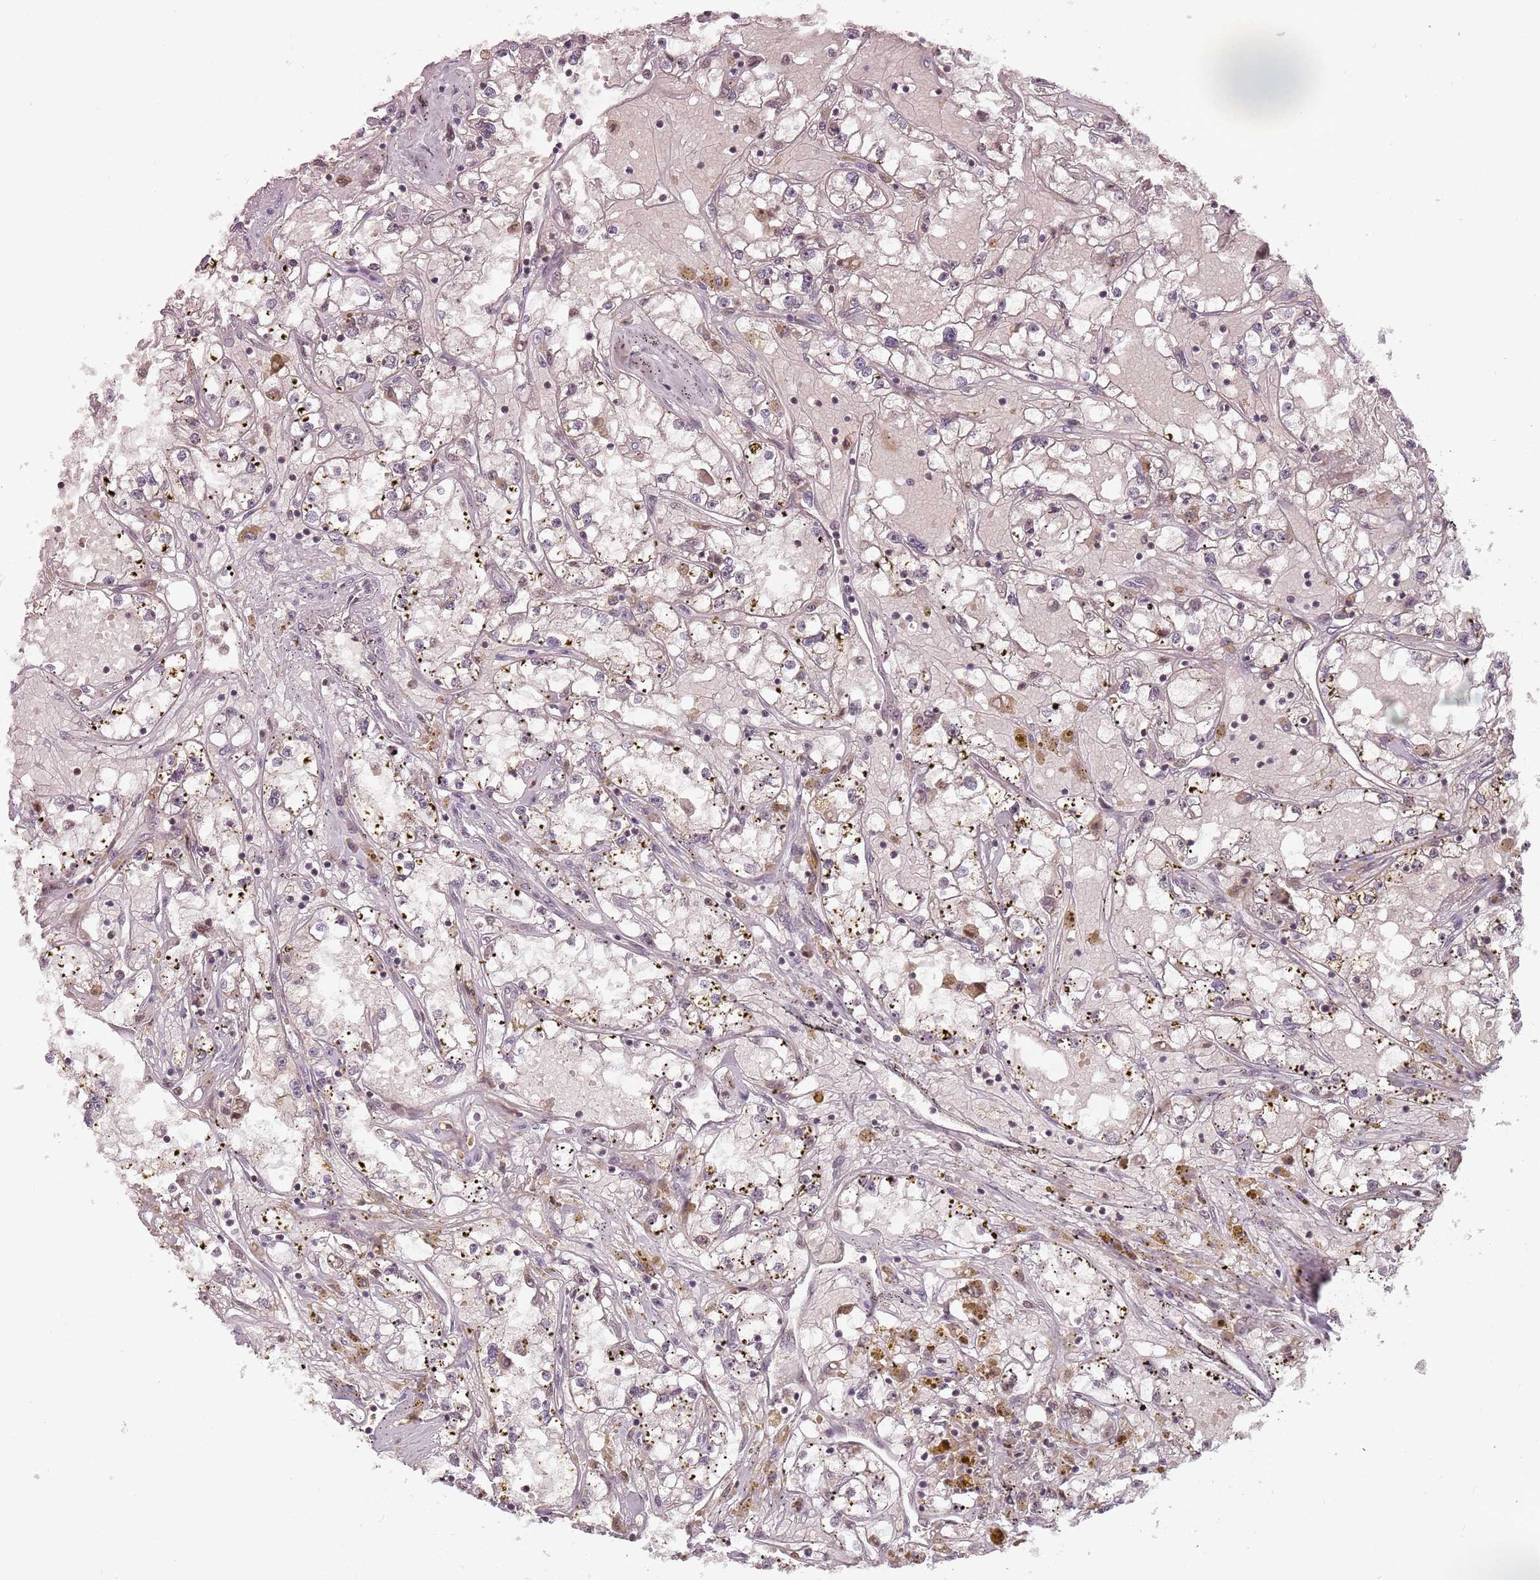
{"staining": {"intensity": "negative", "quantity": "none", "location": "none"}, "tissue": "renal cancer", "cell_type": "Tumor cells", "image_type": "cancer", "snomed": [{"axis": "morphology", "description": "Adenocarcinoma, NOS"}, {"axis": "topography", "description": "Kidney"}], "caption": "Photomicrograph shows no protein staining in tumor cells of renal cancer (adenocarcinoma) tissue.", "gene": "NCBP1", "patient": {"sex": "male", "age": 56}}